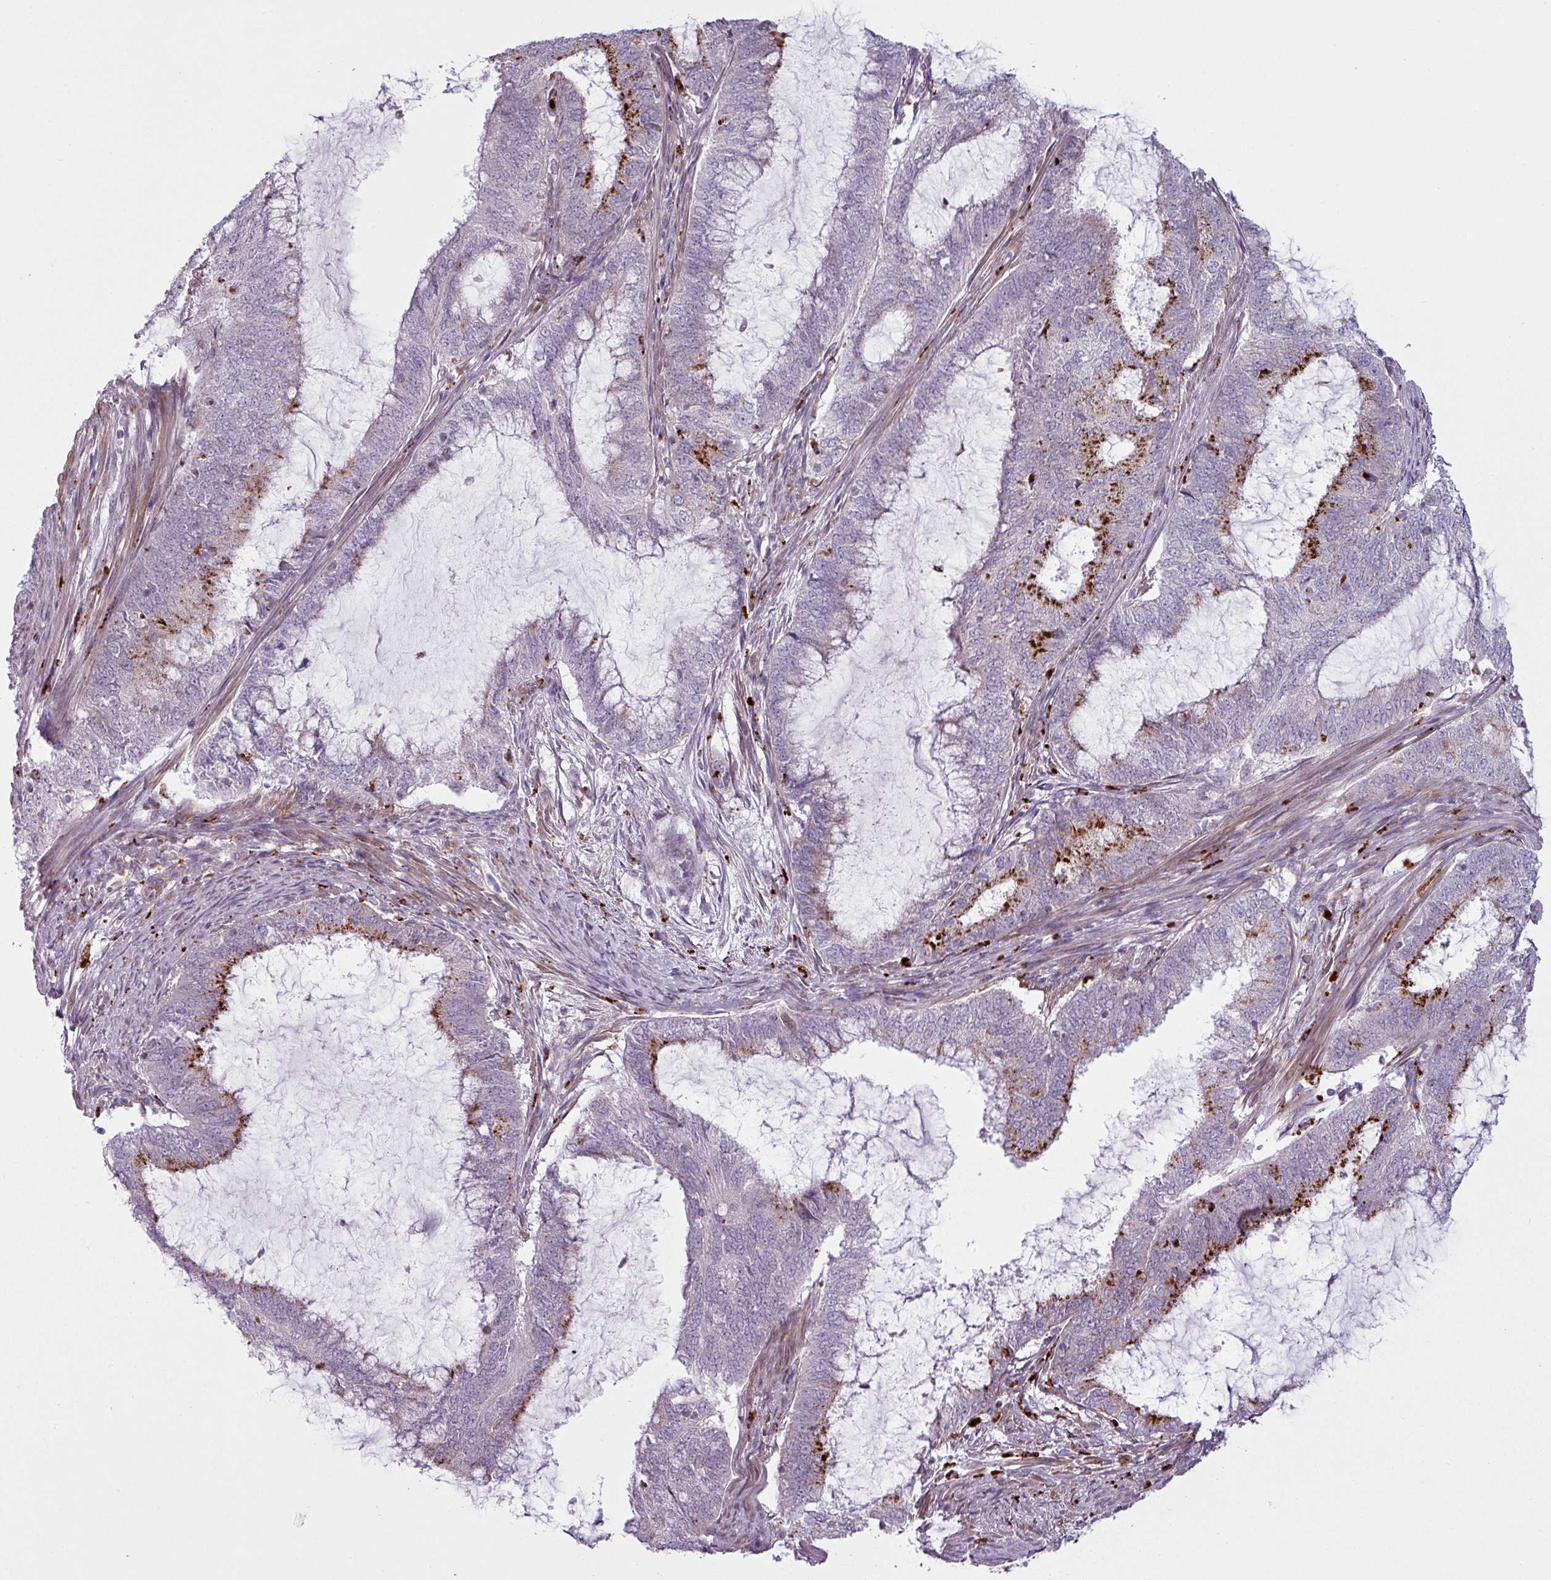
{"staining": {"intensity": "strong", "quantity": "25%-75%", "location": "cytoplasmic/membranous"}, "tissue": "endometrial cancer", "cell_type": "Tumor cells", "image_type": "cancer", "snomed": [{"axis": "morphology", "description": "Adenocarcinoma, NOS"}, {"axis": "topography", "description": "Endometrium"}], "caption": "IHC photomicrograph of human endometrial adenocarcinoma stained for a protein (brown), which displays high levels of strong cytoplasmic/membranous staining in about 25%-75% of tumor cells.", "gene": "MAP7D2", "patient": {"sex": "female", "age": 51}}